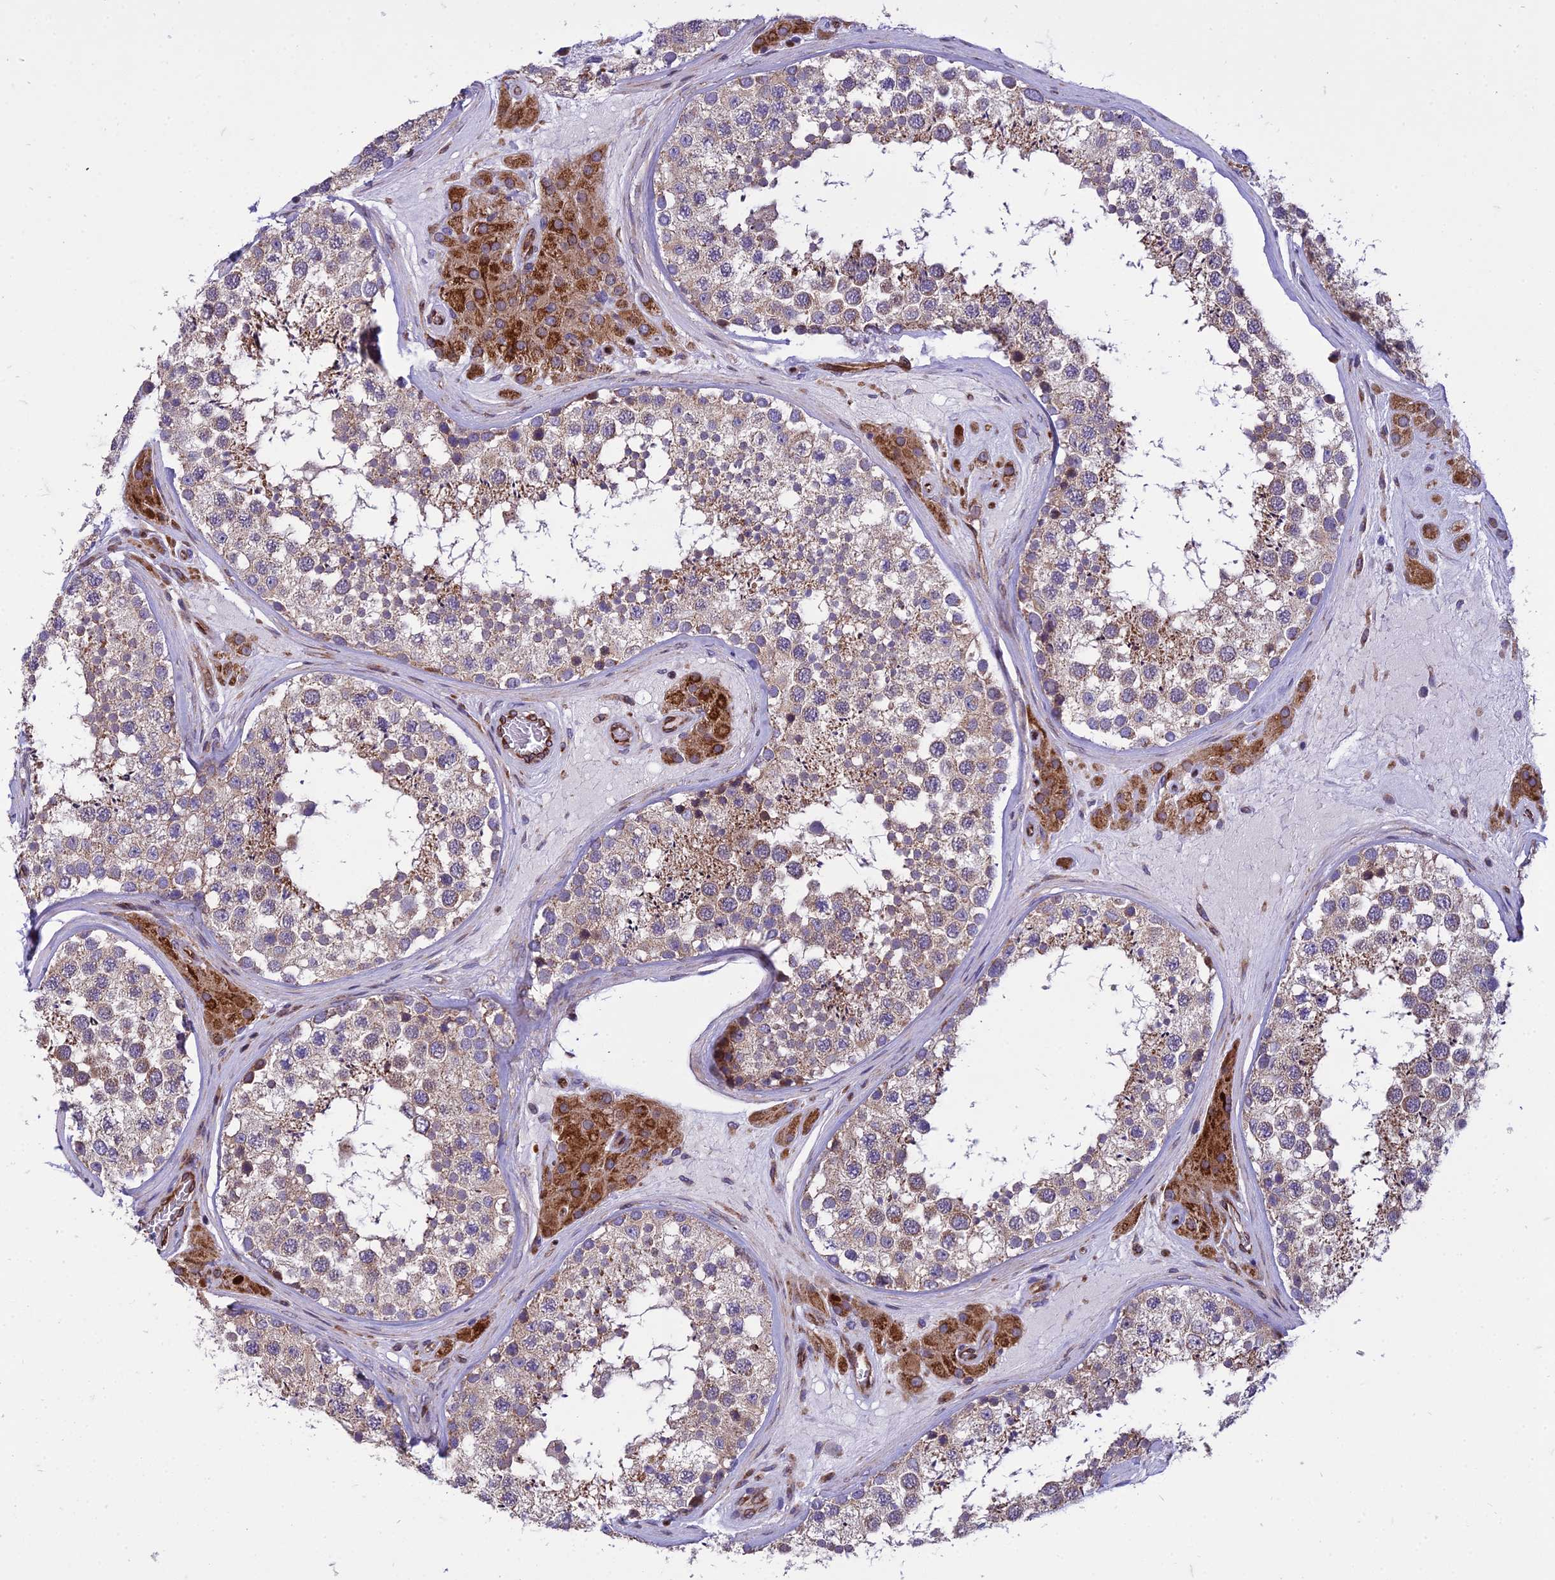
{"staining": {"intensity": "moderate", "quantity": ">75%", "location": "cytoplasmic/membranous"}, "tissue": "testis", "cell_type": "Cells in seminiferous ducts", "image_type": "normal", "snomed": [{"axis": "morphology", "description": "Normal tissue, NOS"}, {"axis": "topography", "description": "Testis"}], "caption": "About >75% of cells in seminiferous ducts in unremarkable human testis show moderate cytoplasmic/membranous protein staining as visualized by brown immunohistochemical staining.", "gene": "GIMAP1", "patient": {"sex": "male", "age": 46}}